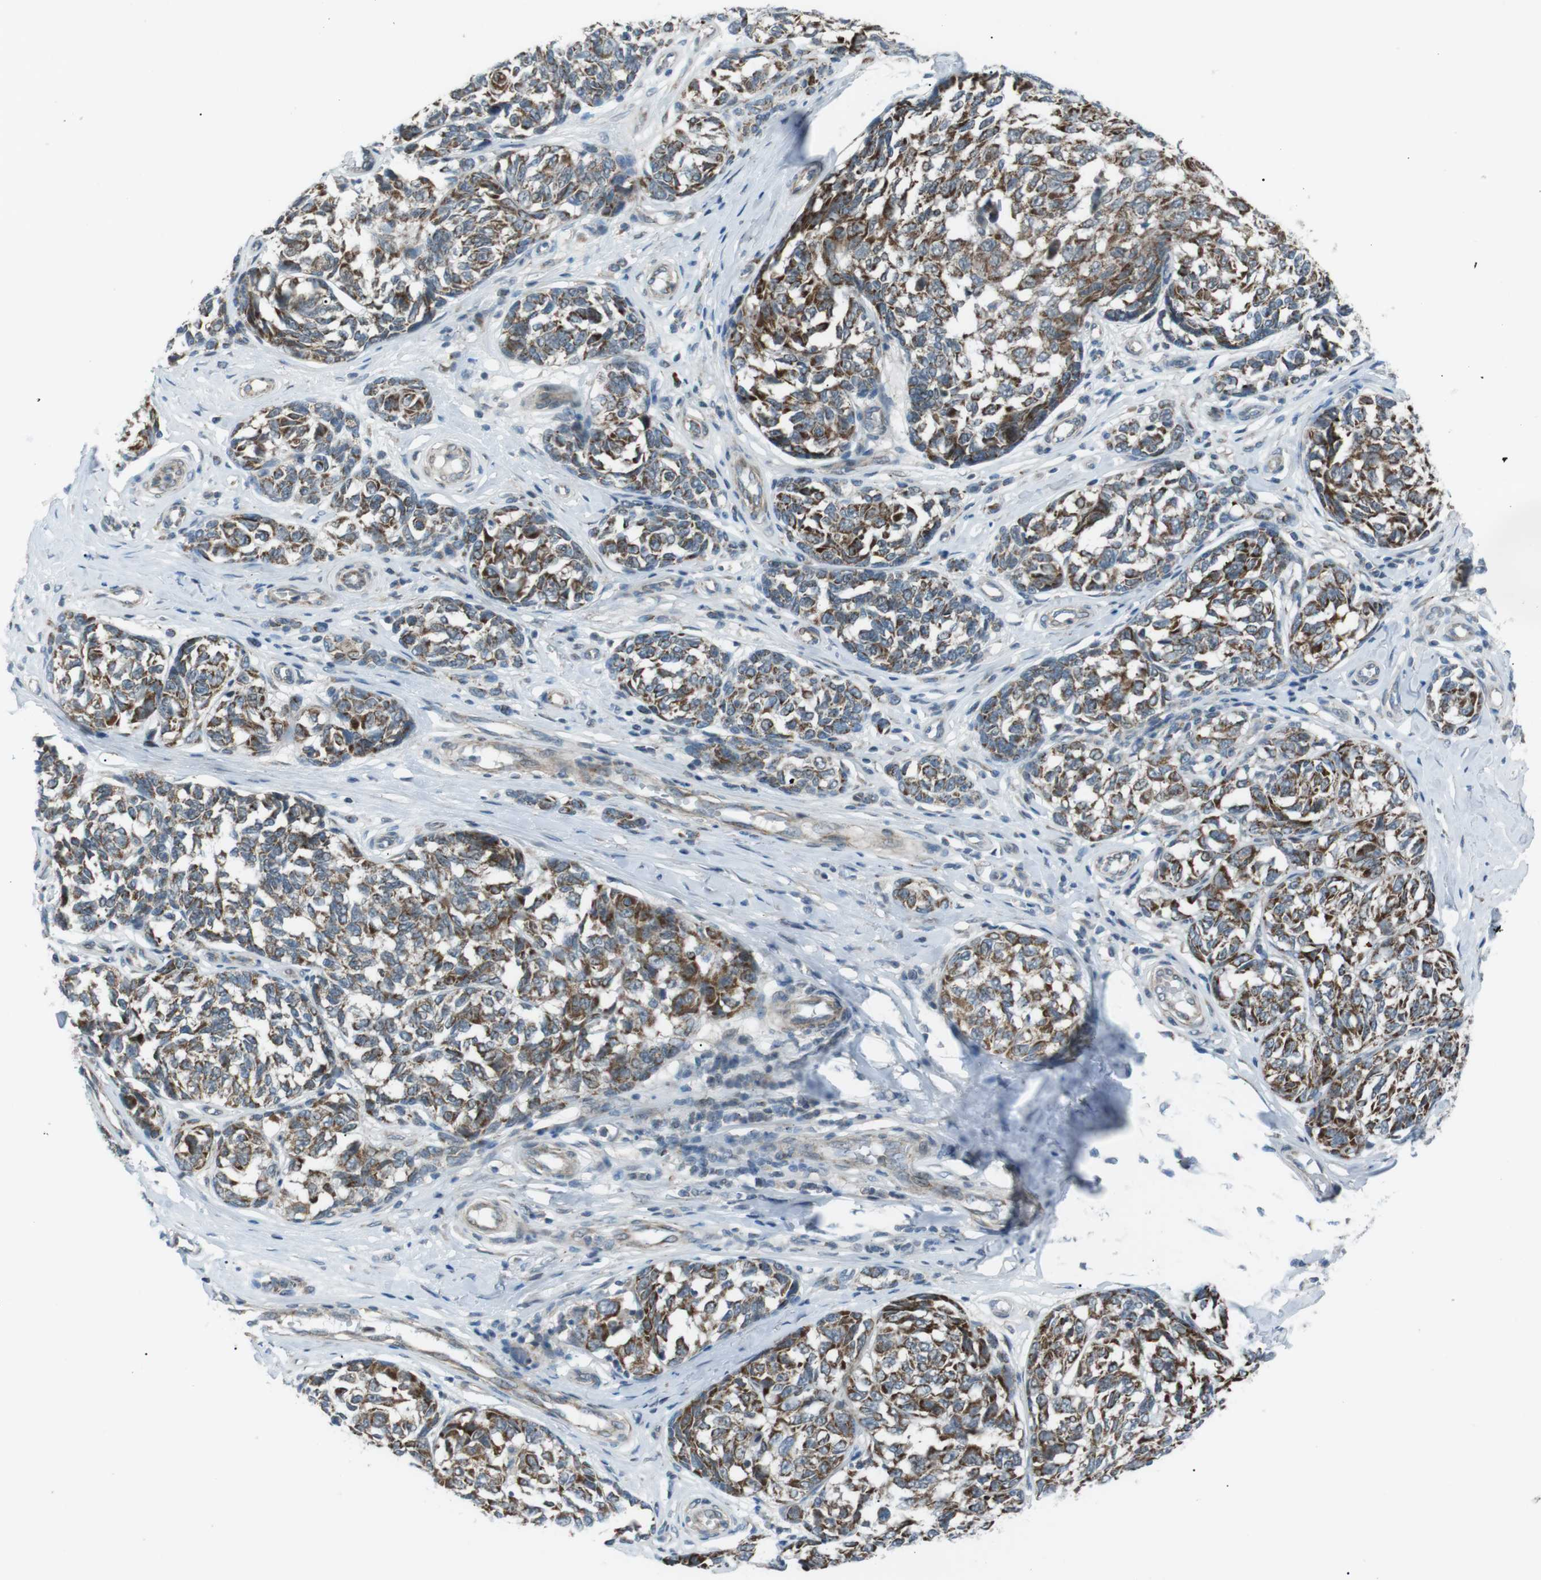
{"staining": {"intensity": "strong", "quantity": ">75%", "location": "cytoplasmic/membranous"}, "tissue": "melanoma", "cell_type": "Tumor cells", "image_type": "cancer", "snomed": [{"axis": "morphology", "description": "Malignant melanoma, NOS"}, {"axis": "topography", "description": "Skin"}], "caption": "Strong cytoplasmic/membranous staining is seen in about >75% of tumor cells in melanoma.", "gene": "ARID5B", "patient": {"sex": "female", "age": 64}}